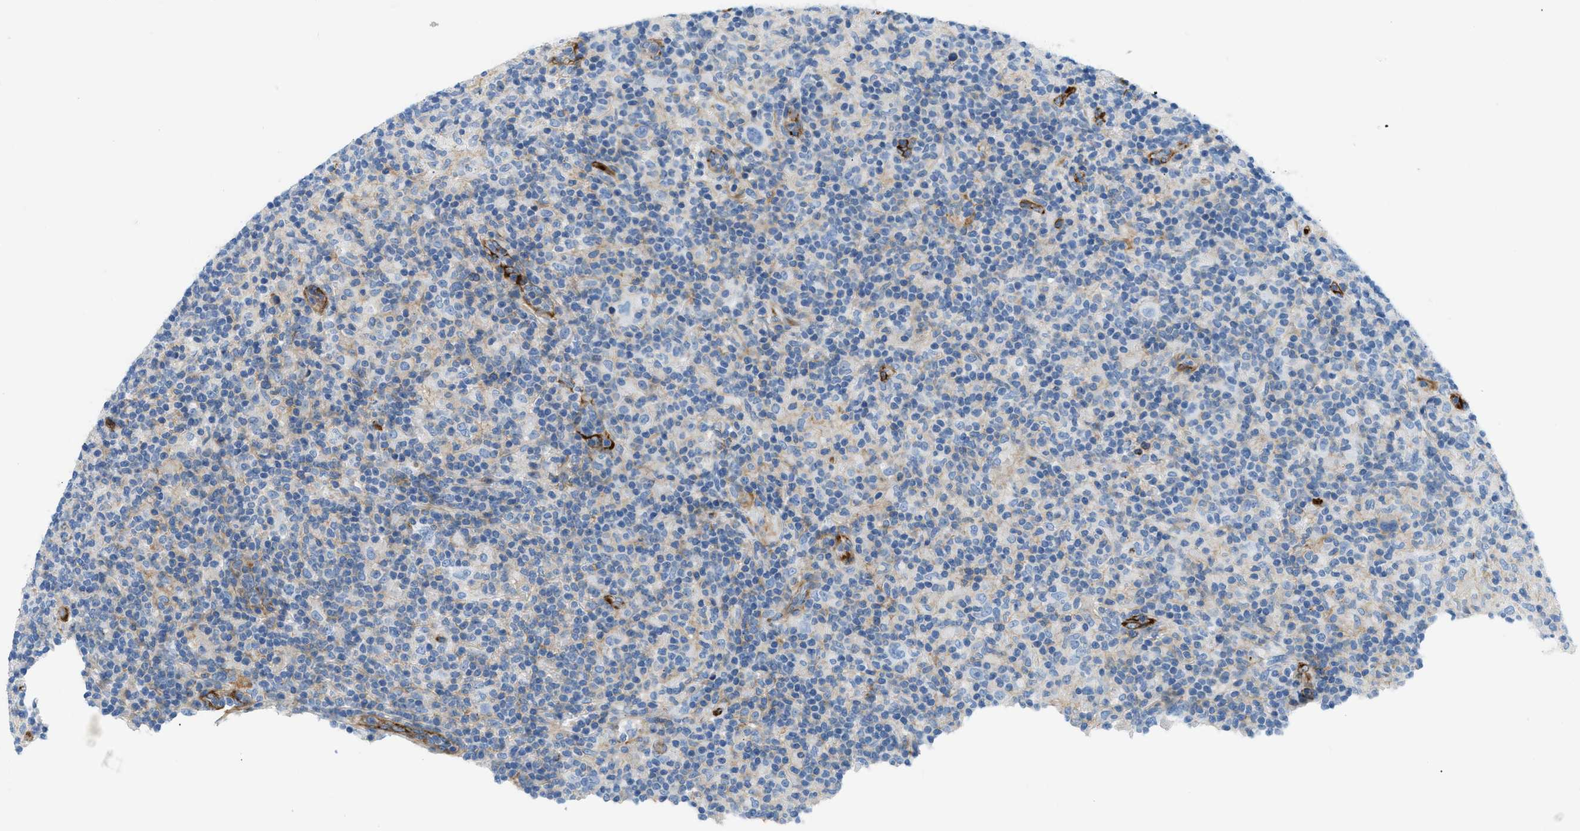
{"staining": {"intensity": "negative", "quantity": "none", "location": "none"}, "tissue": "lymphoma", "cell_type": "Tumor cells", "image_type": "cancer", "snomed": [{"axis": "morphology", "description": "Hodgkin's disease, NOS"}, {"axis": "topography", "description": "Lymph node"}], "caption": "Immunohistochemical staining of Hodgkin's disease exhibits no significant expression in tumor cells.", "gene": "COL15A1", "patient": {"sex": "male", "age": 70}}